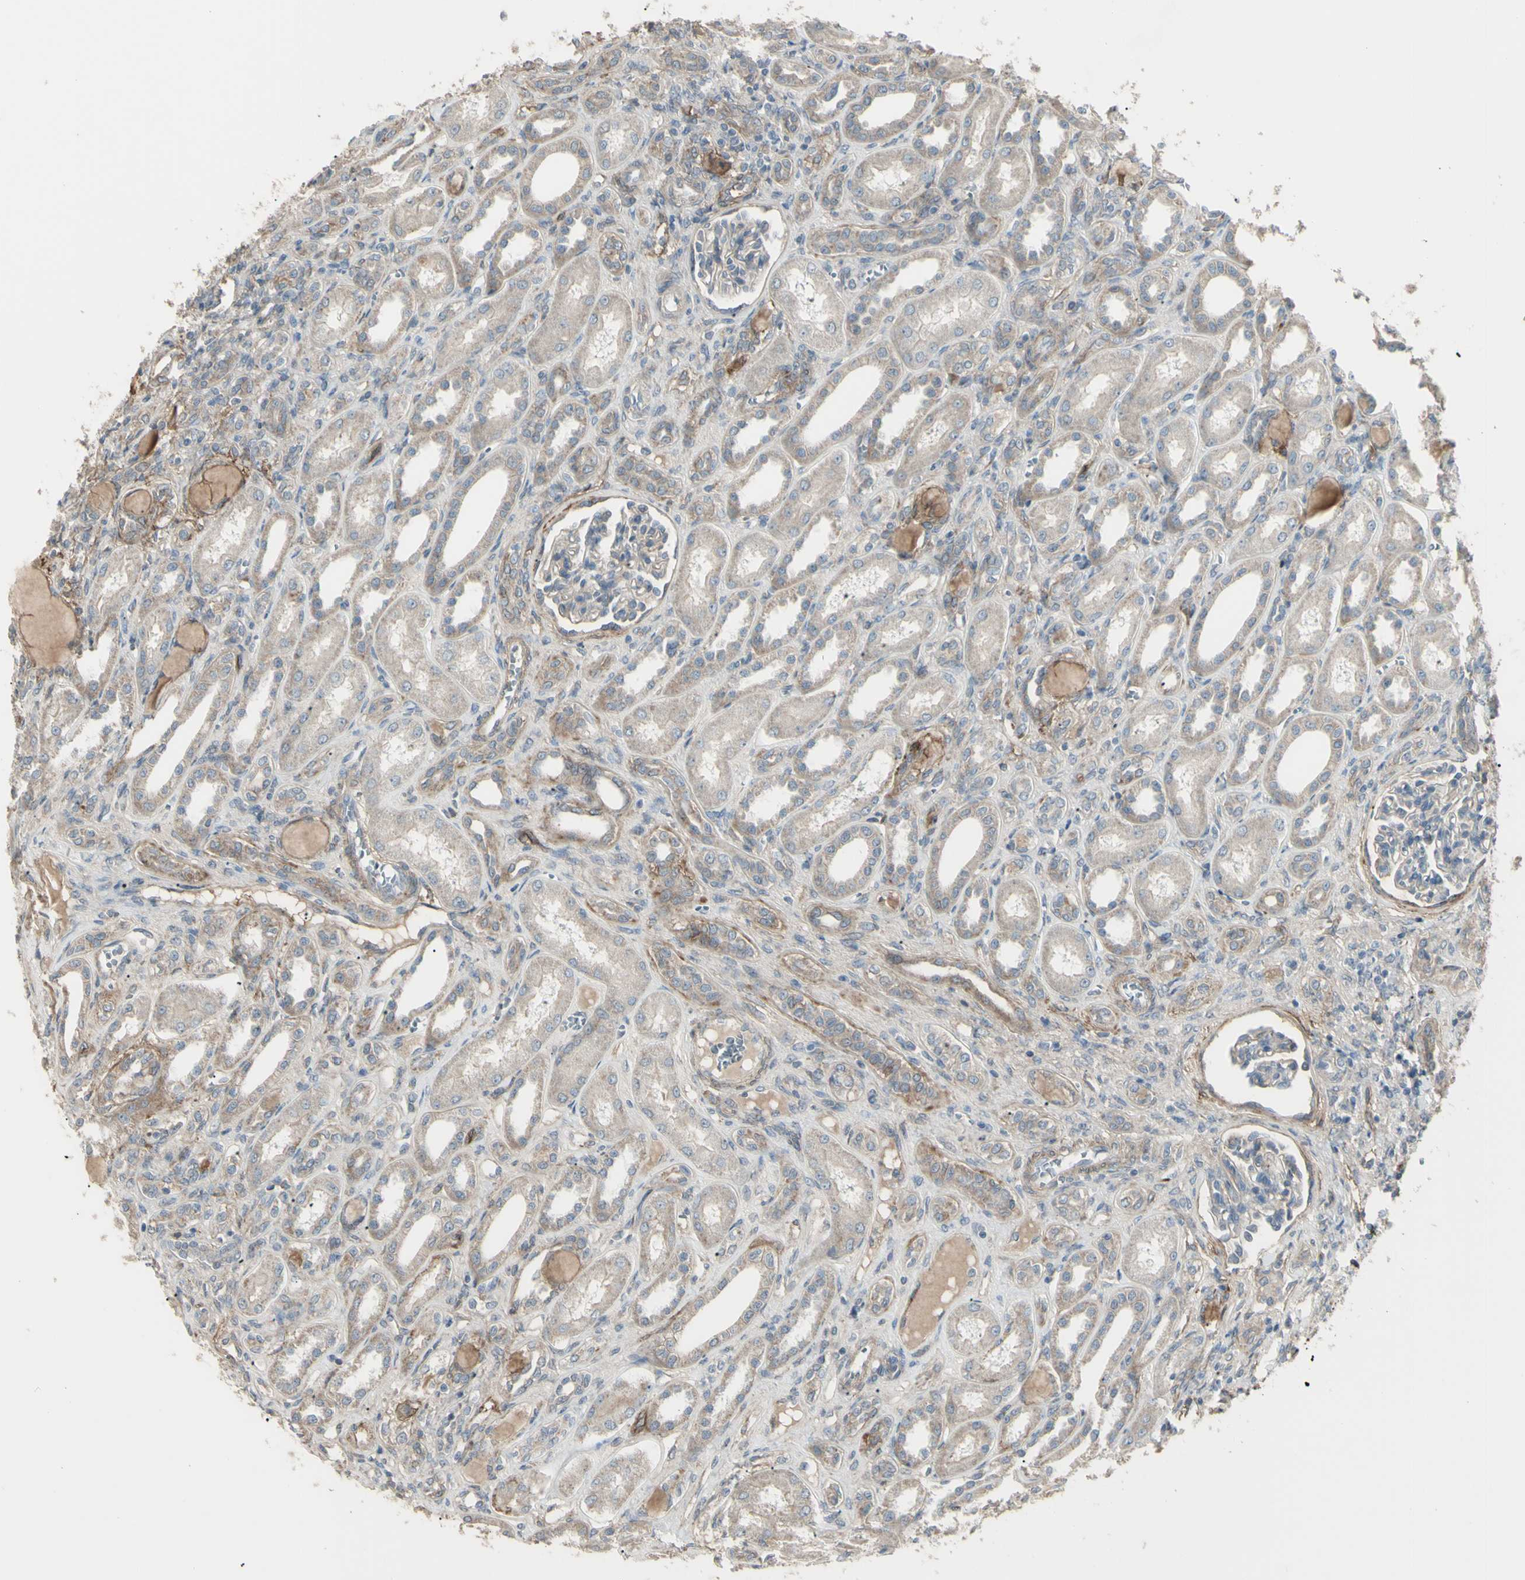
{"staining": {"intensity": "weak", "quantity": "<25%", "location": "cytoplasmic/membranous"}, "tissue": "kidney", "cell_type": "Cells in glomeruli", "image_type": "normal", "snomed": [{"axis": "morphology", "description": "Normal tissue, NOS"}, {"axis": "topography", "description": "Kidney"}], "caption": "Immunohistochemical staining of benign kidney shows no significant staining in cells in glomeruli.", "gene": "CD276", "patient": {"sex": "male", "age": 7}}